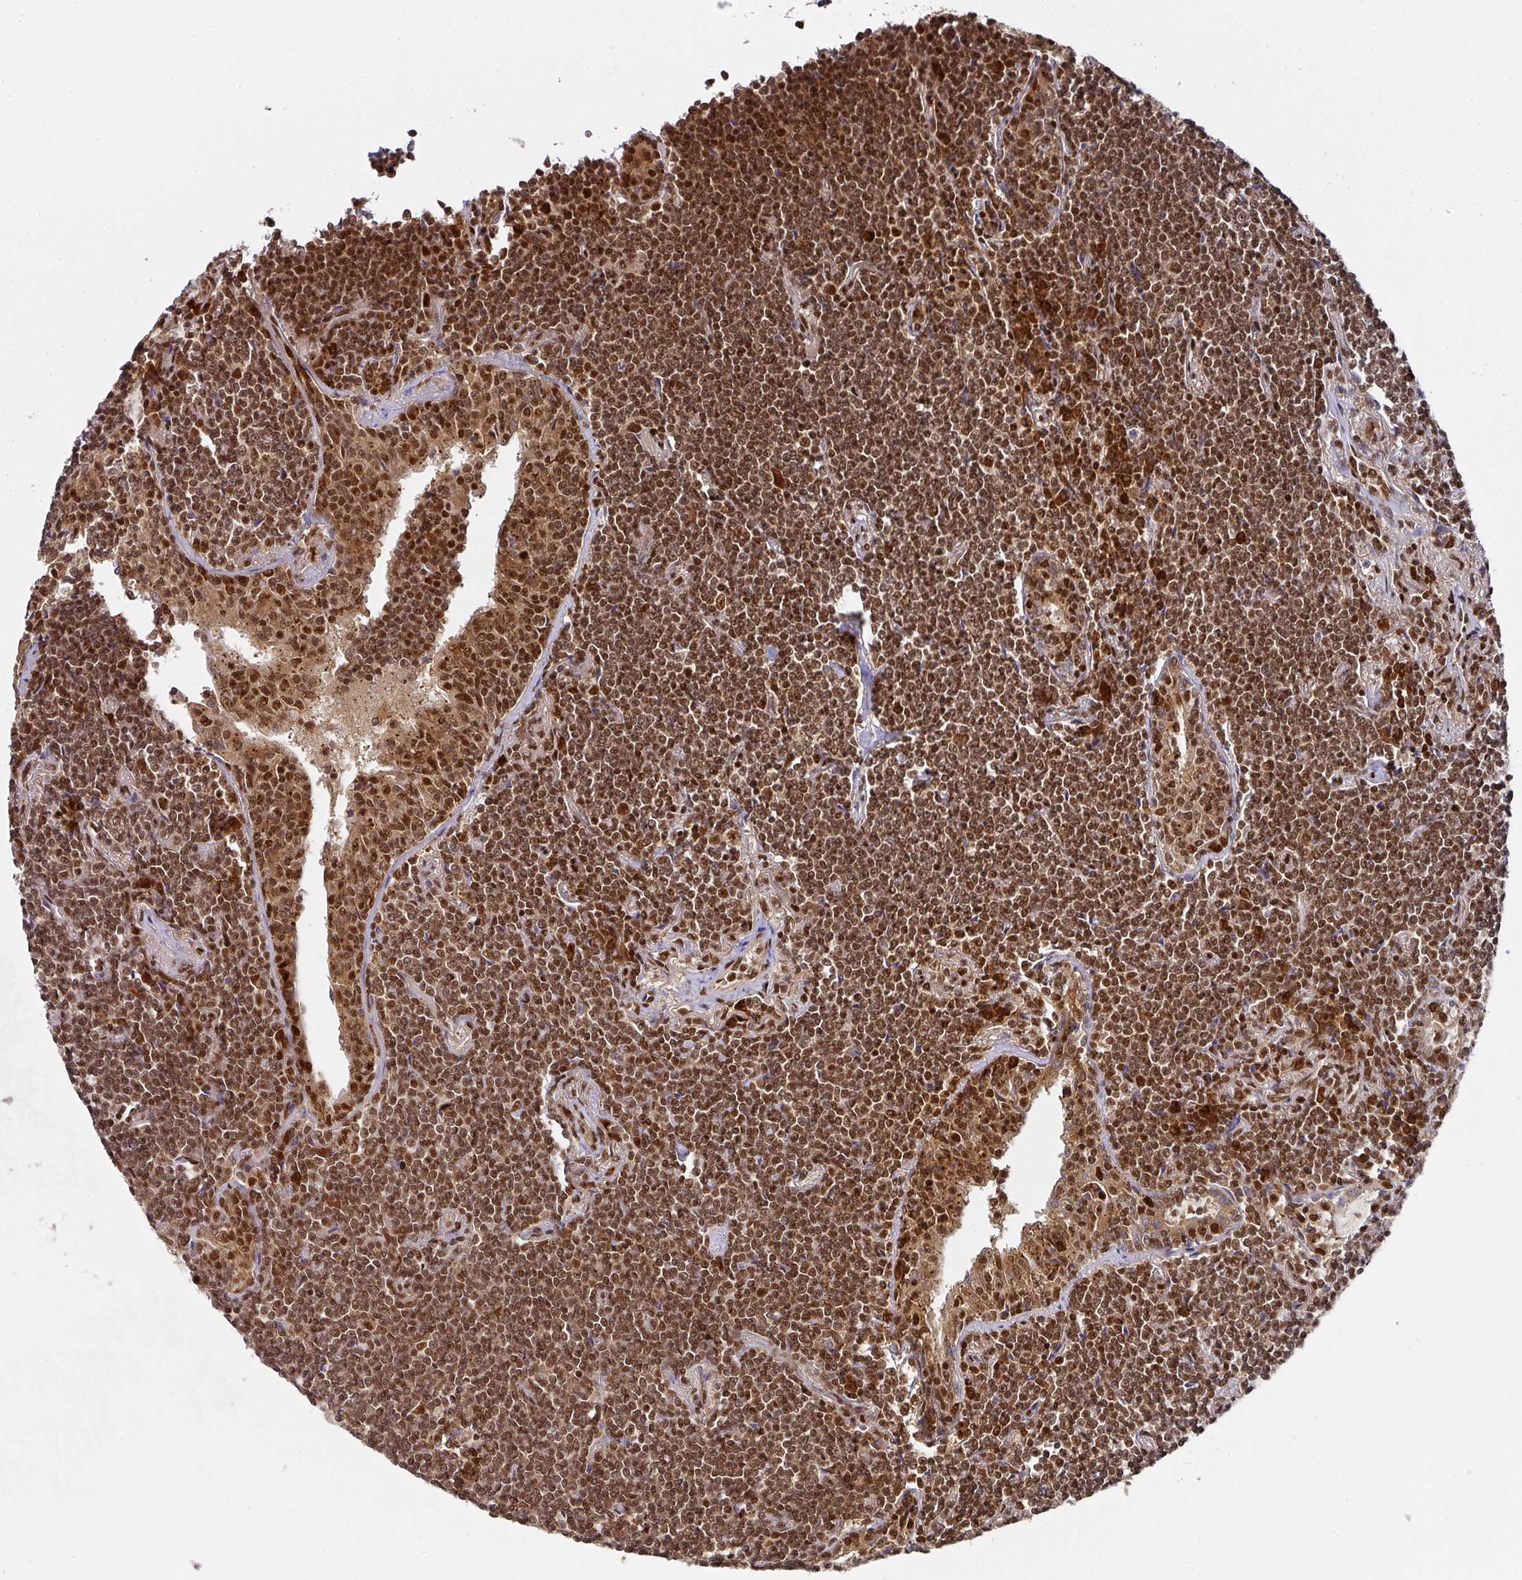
{"staining": {"intensity": "moderate", "quantity": ">75%", "location": "nuclear"}, "tissue": "lymphoma", "cell_type": "Tumor cells", "image_type": "cancer", "snomed": [{"axis": "morphology", "description": "Malignant lymphoma, non-Hodgkin's type, Low grade"}, {"axis": "topography", "description": "Lung"}], "caption": "Protein staining of low-grade malignant lymphoma, non-Hodgkin's type tissue exhibits moderate nuclear expression in about >75% of tumor cells. The protein of interest is stained brown, and the nuclei are stained in blue (DAB IHC with brightfield microscopy, high magnification).", "gene": "DIDO1", "patient": {"sex": "female", "age": 71}}